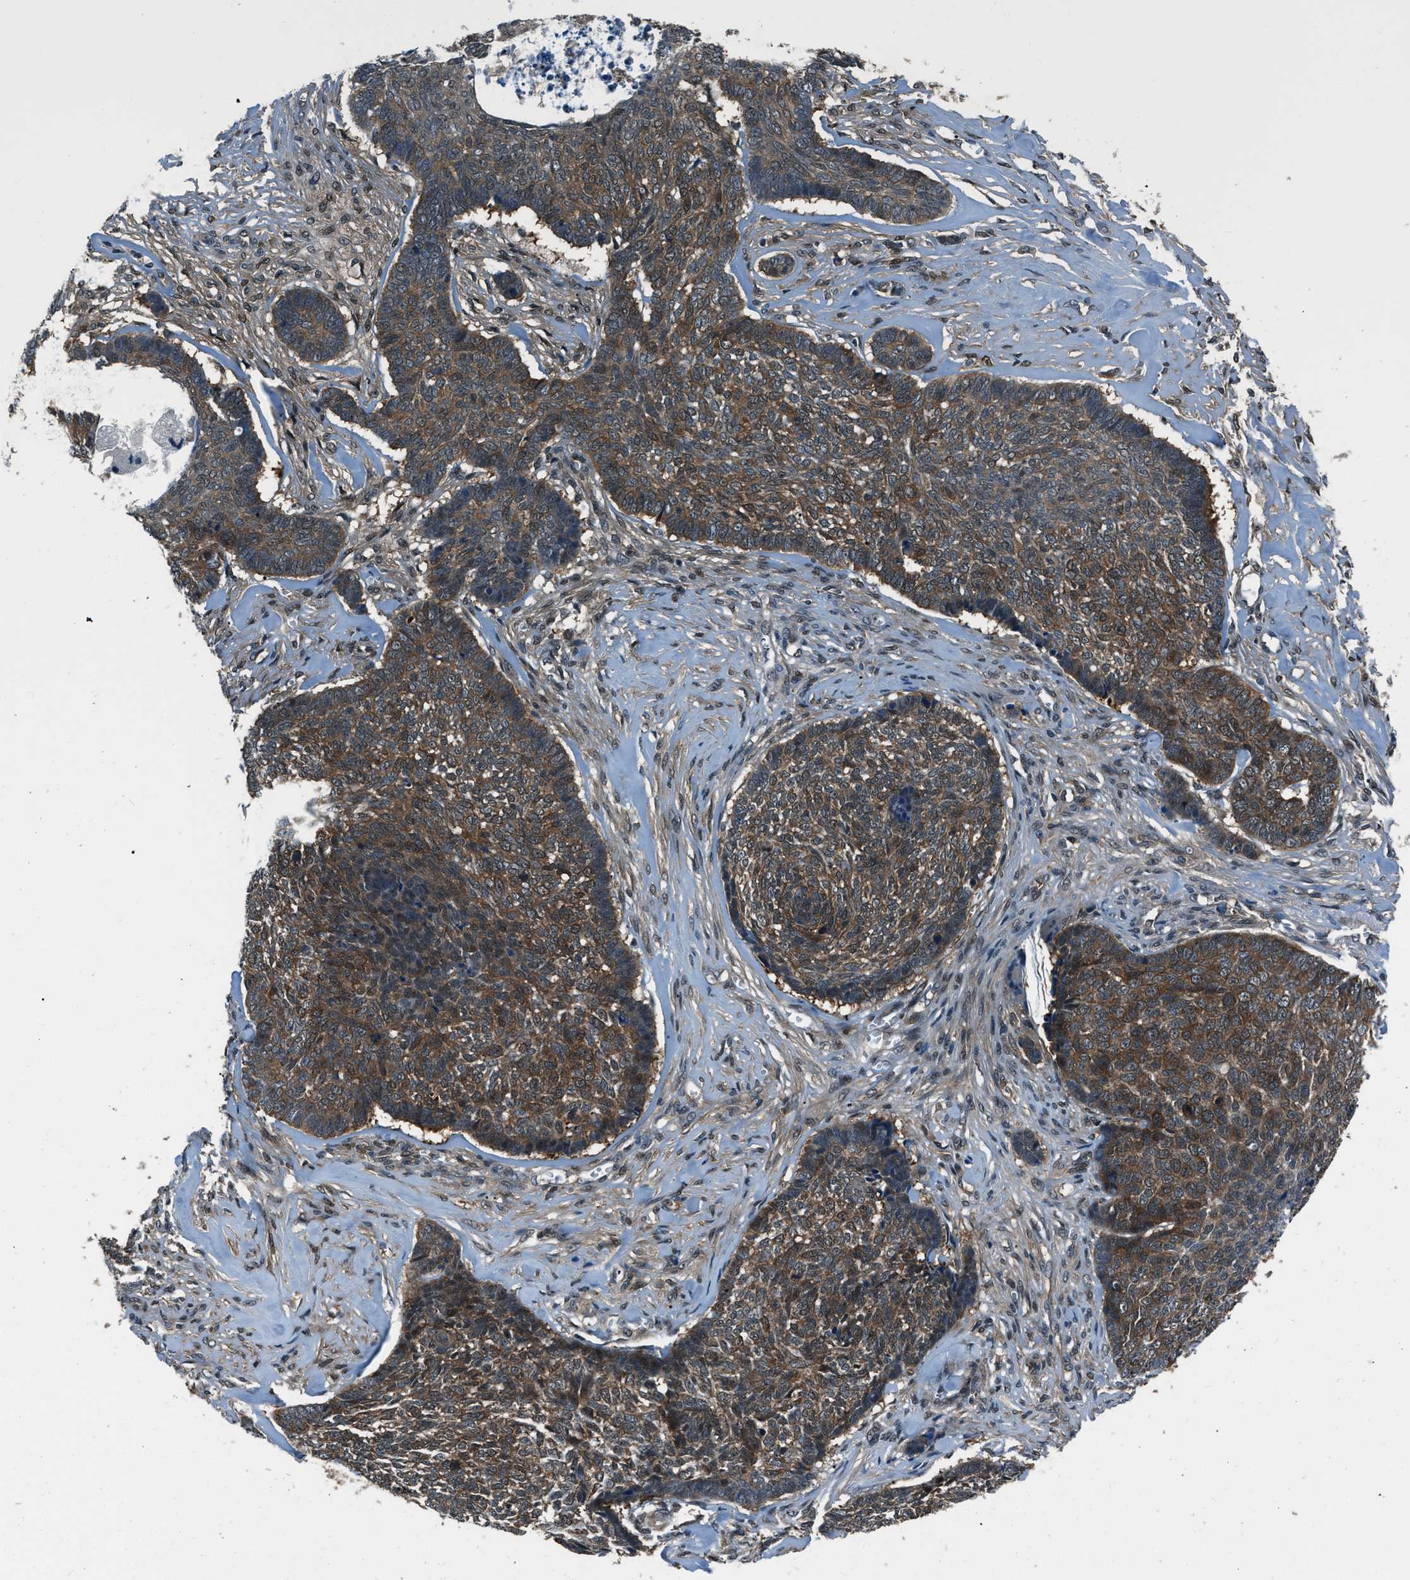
{"staining": {"intensity": "moderate", "quantity": ">75%", "location": "cytoplasmic/membranous,nuclear"}, "tissue": "skin cancer", "cell_type": "Tumor cells", "image_type": "cancer", "snomed": [{"axis": "morphology", "description": "Basal cell carcinoma"}, {"axis": "topography", "description": "Skin"}], "caption": "Immunohistochemistry micrograph of human skin basal cell carcinoma stained for a protein (brown), which displays medium levels of moderate cytoplasmic/membranous and nuclear staining in about >75% of tumor cells.", "gene": "NUDCD3", "patient": {"sex": "male", "age": 84}}